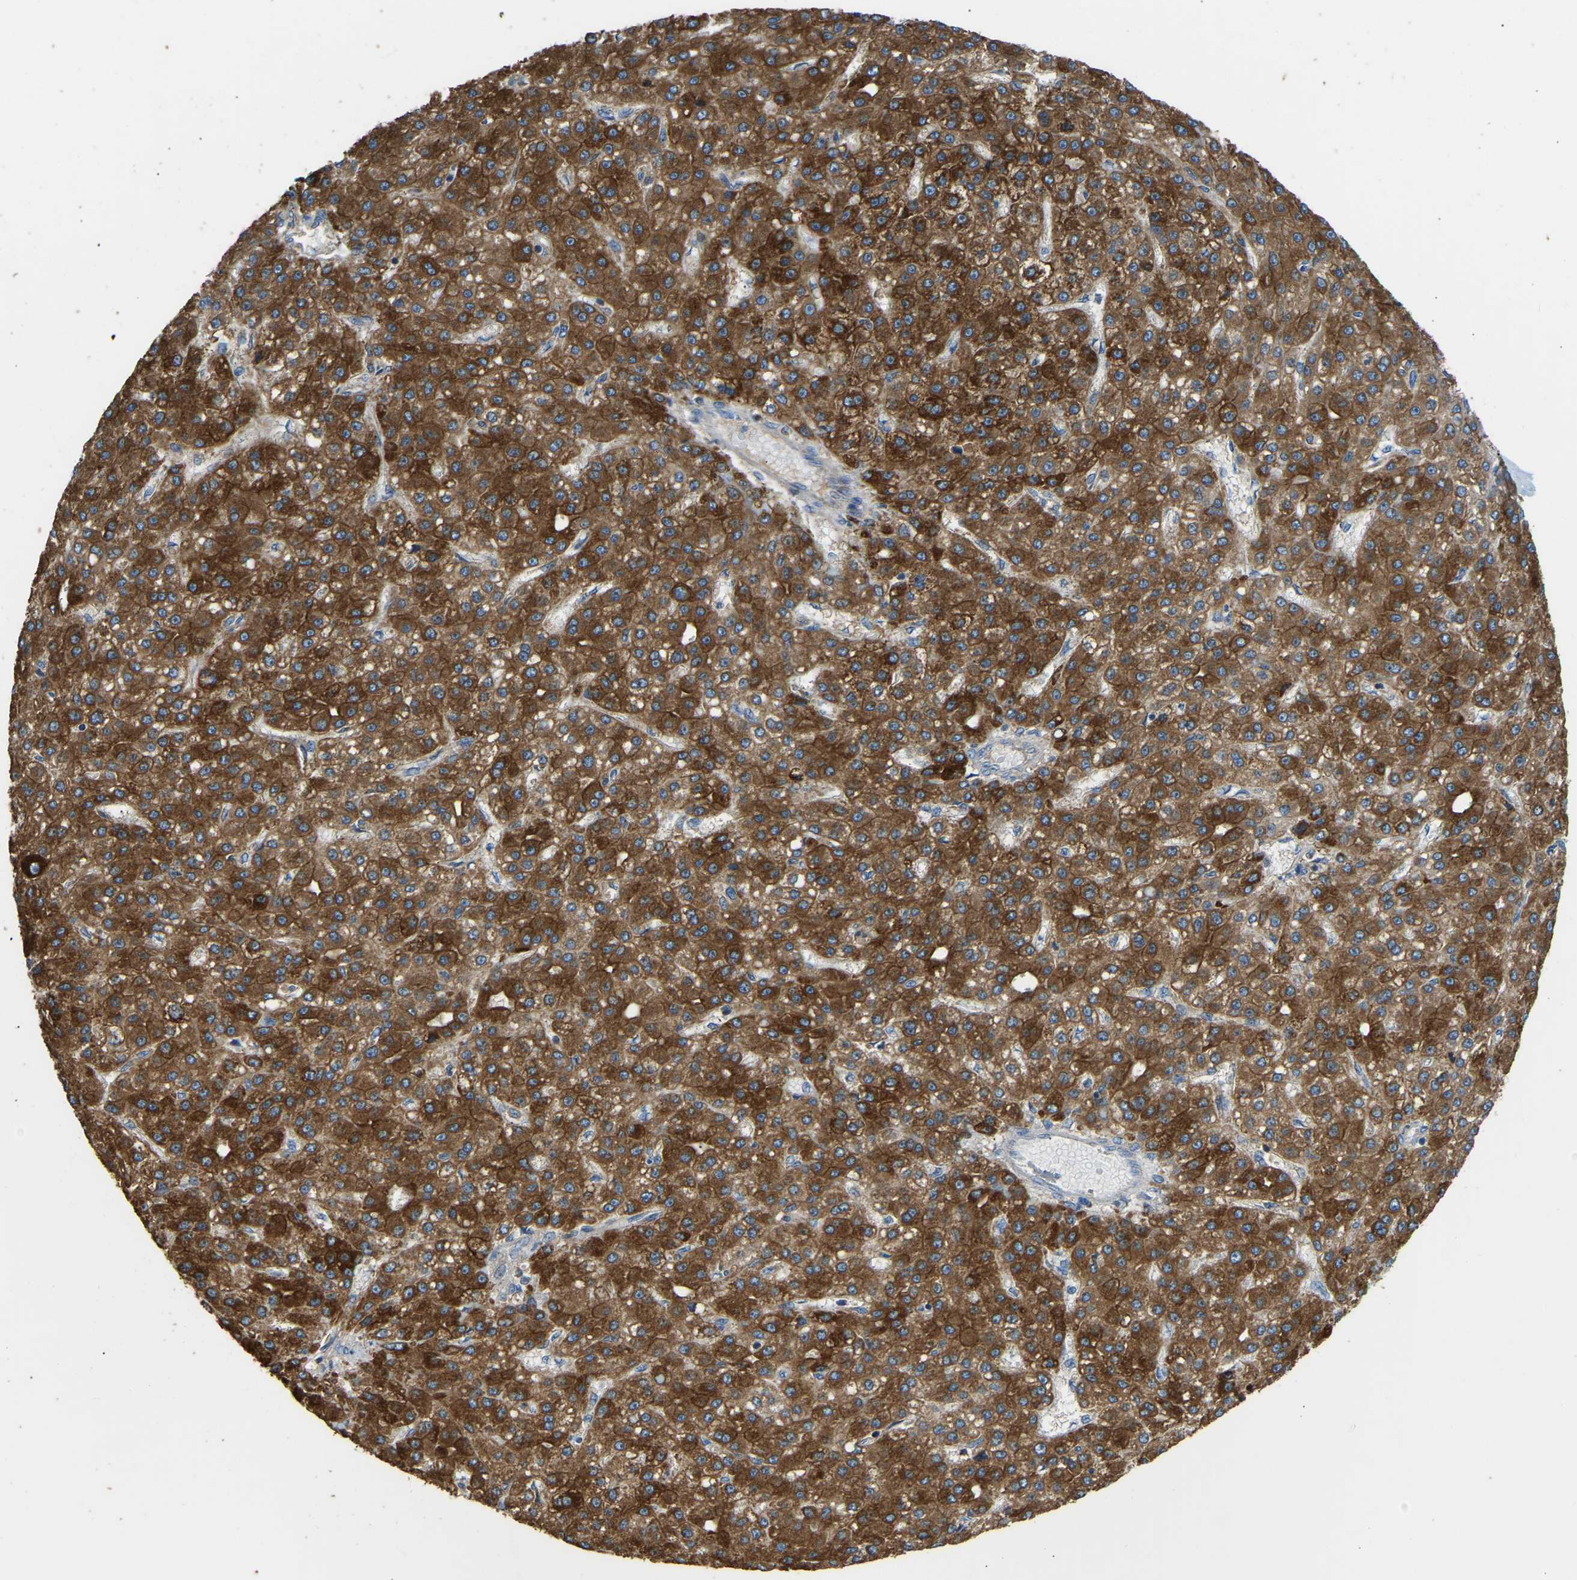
{"staining": {"intensity": "strong", "quantity": ">75%", "location": "cytoplasmic/membranous"}, "tissue": "liver cancer", "cell_type": "Tumor cells", "image_type": "cancer", "snomed": [{"axis": "morphology", "description": "Carcinoma, Hepatocellular, NOS"}, {"axis": "topography", "description": "Liver"}], "caption": "Hepatocellular carcinoma (liver) stained for a protein (brown) demonstrates strong cytoplasmic/membranous positive positivity in about >75% of tumor cells.", "gene": "ZNF200", "patient": {"sex": "male", "age": 67}}